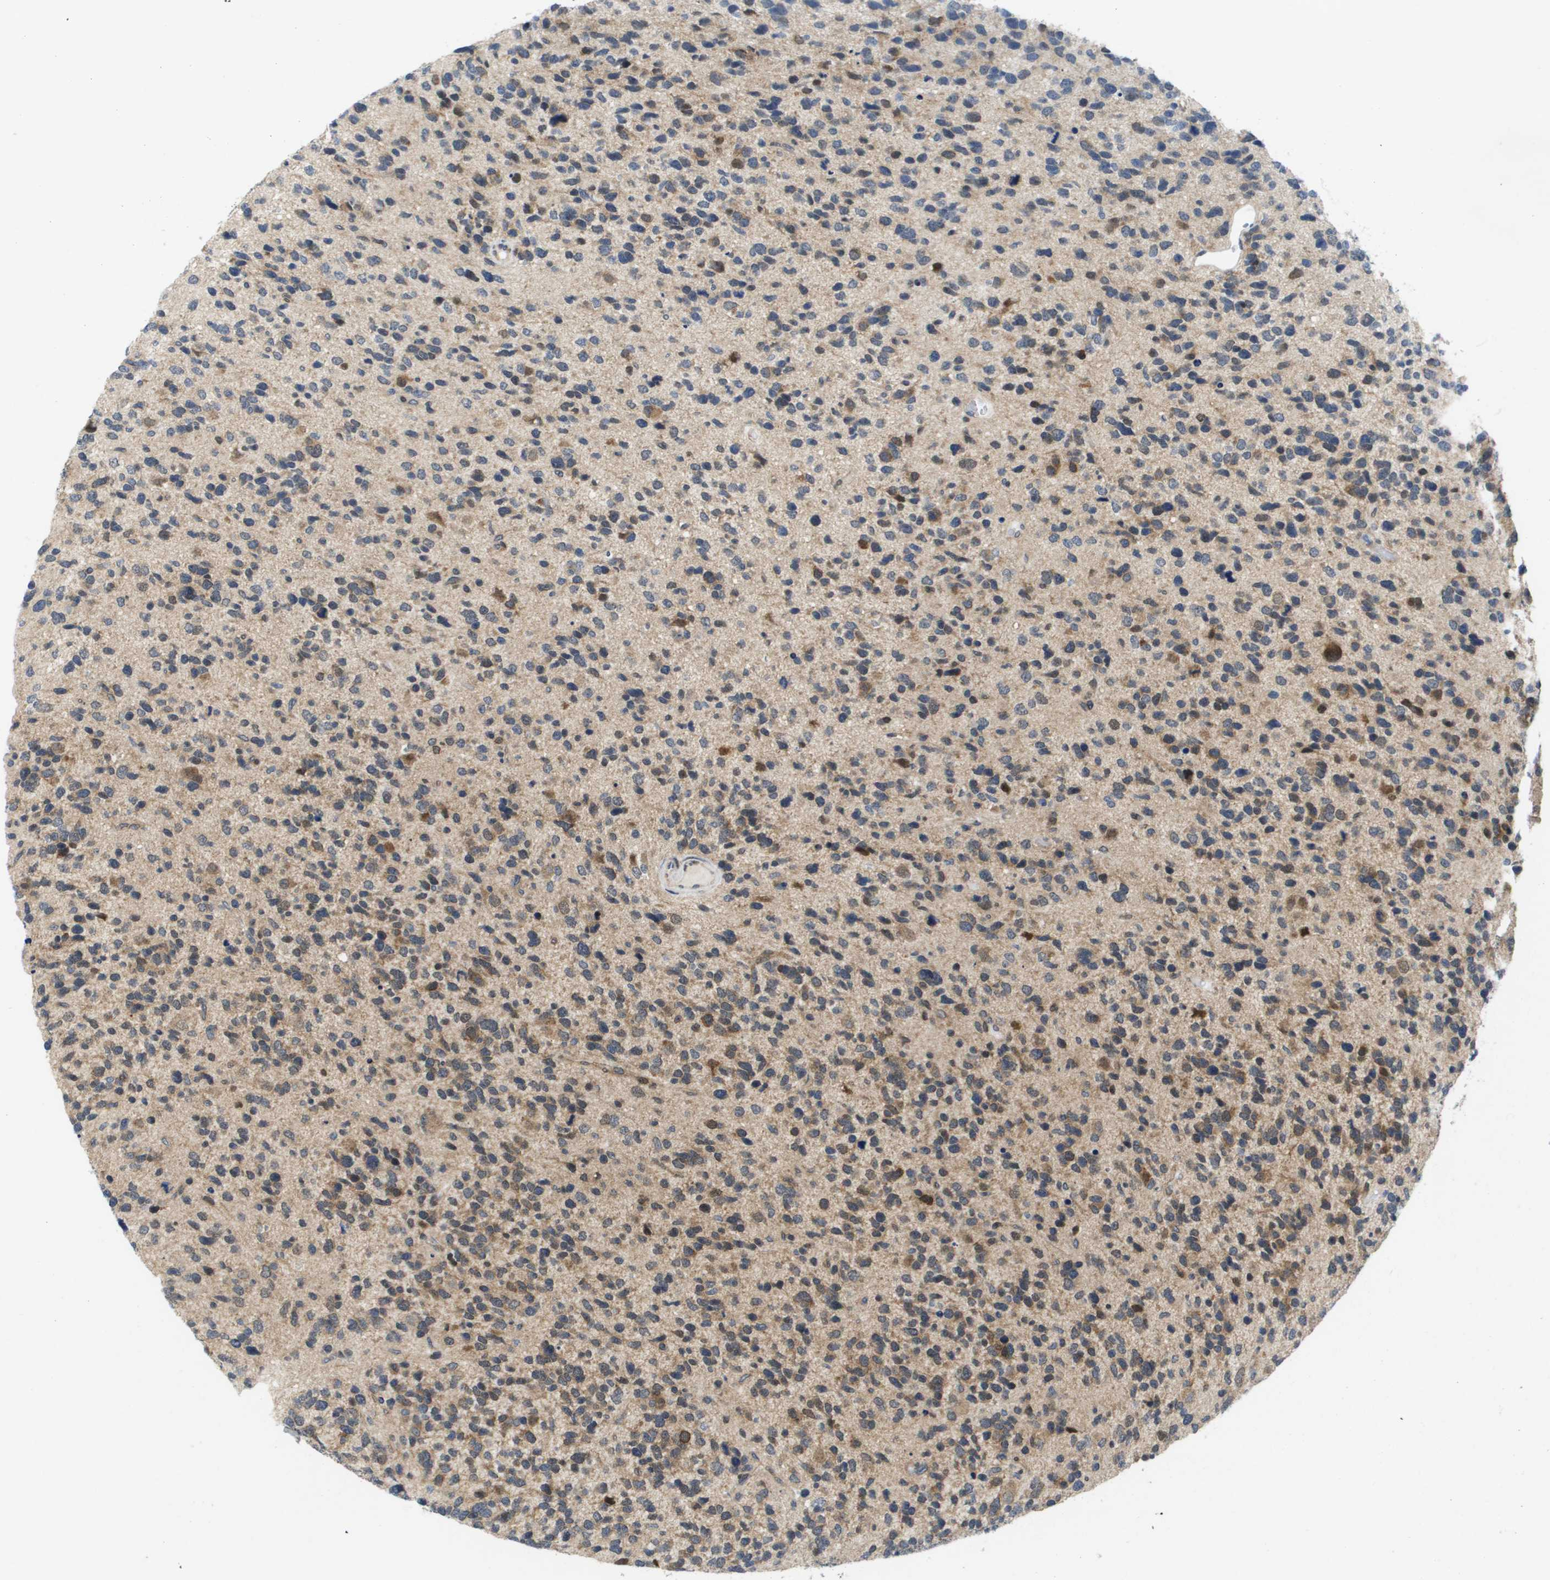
{"staining": {"intensity": "moderate", "quantity": "25%-75%", "location": "cytoplasmic/membranous"}, "tissue": "glioma", "cell_type": "Tumor cells", "image_type": "cancer", "snomed": [{"axis": "morphology", "description": "Glioma, malignant, High grade"}, {"axis": "topography", "description": "Brain"}], "caption": "The histopathology image shows immunohistochemical staining of glioma. There is moderate cytoplasmic/membranous positivity is present in approximately 25%-75% of tumor cells.", "gene": "FKBP4", "patient": {"sex": "female", "age": 58}}